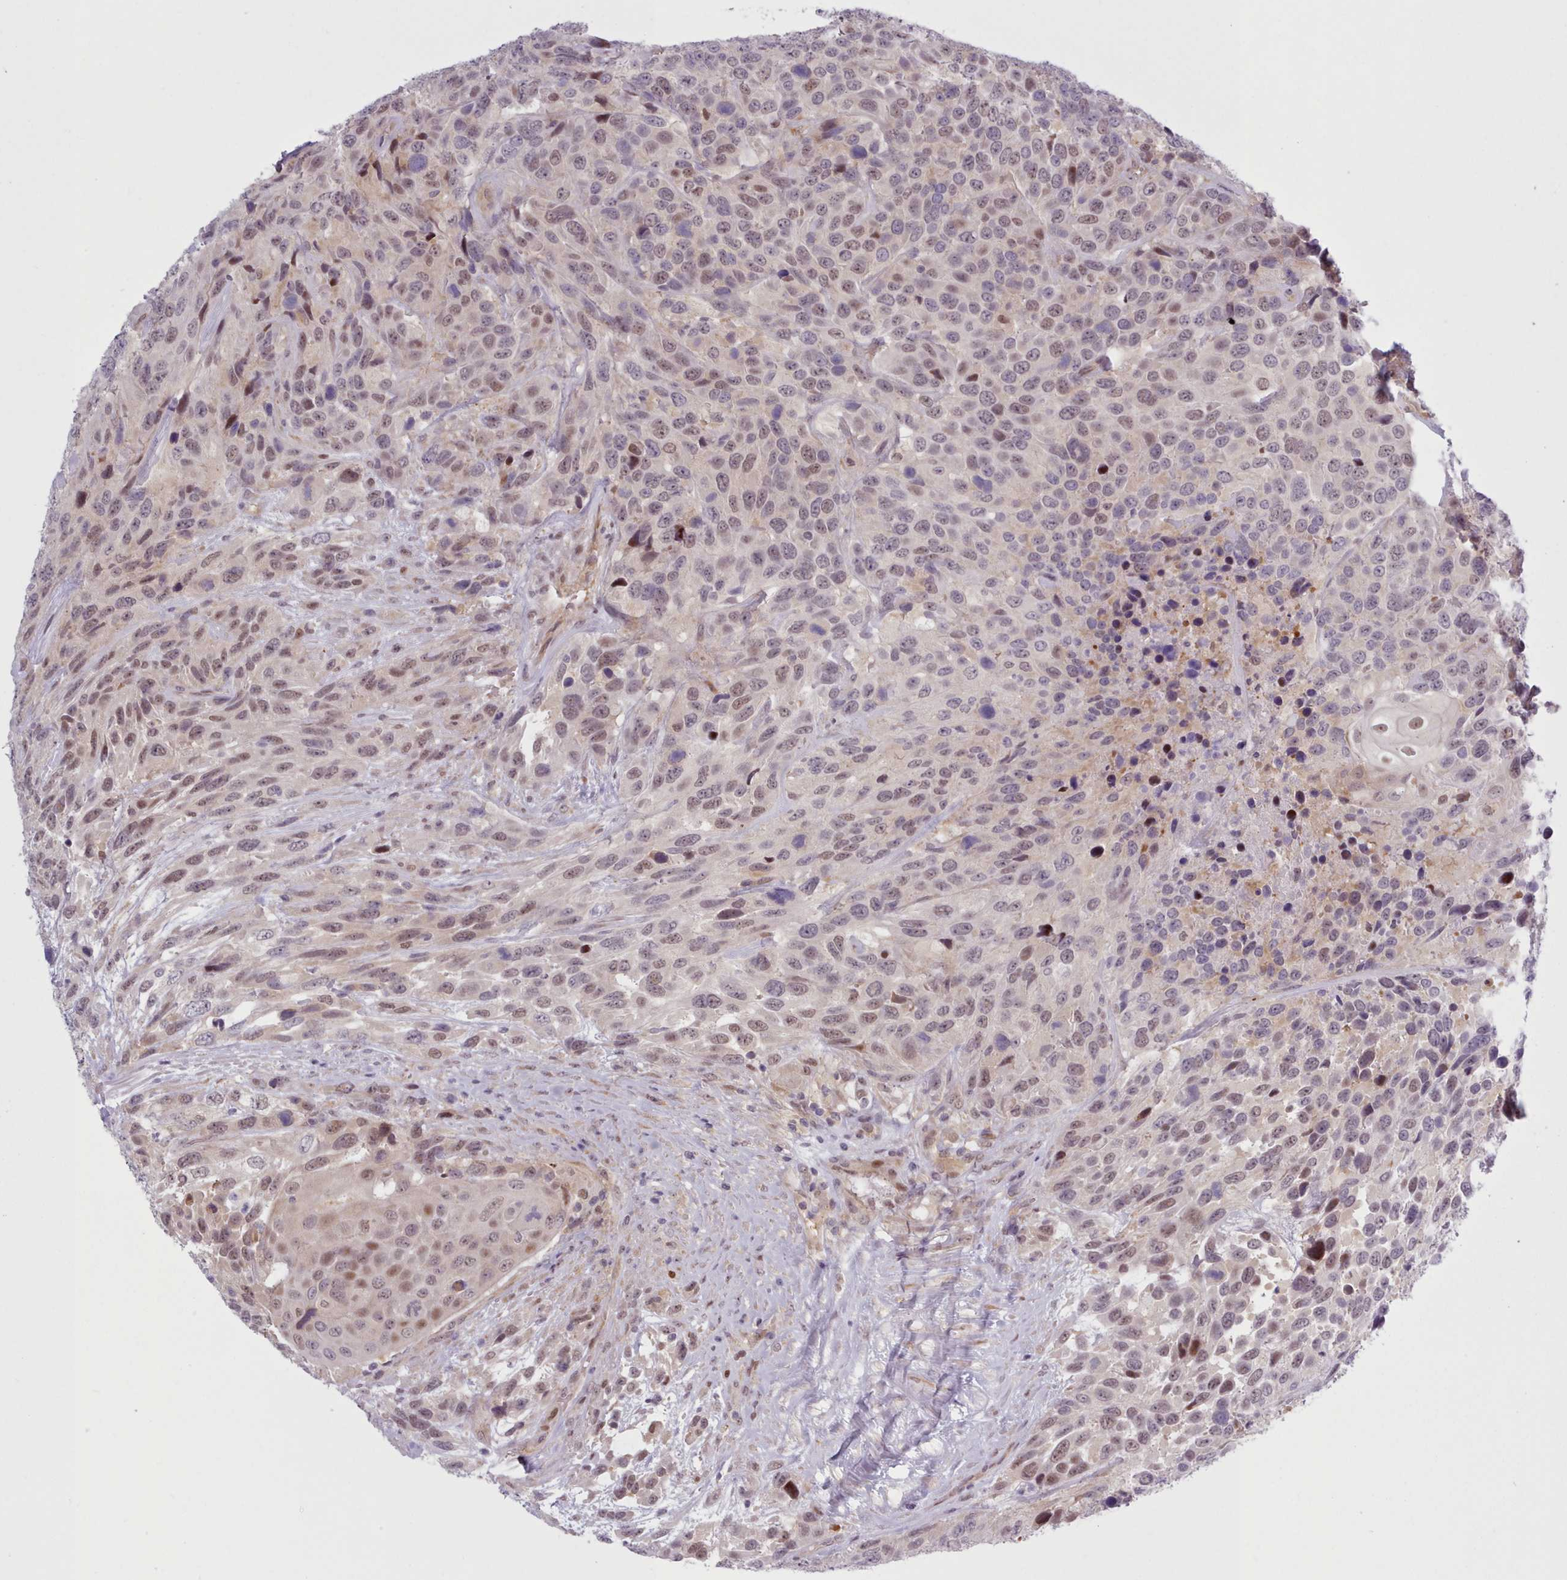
{"staining": {"intensity": "moderate", "quantity": "<25%", "location": "nuclear"}, "tissue": "urothelial cancer", "cell_type": "Tumor cells", "image_type": "cancer", "snomed": [{"axis": "morphology", "description": "Urothelial carcinoma, High grade"}, {"axis": "topography", "description": "Urinary bladder"}], "caption": "Moderate nuclear expression is seen in approximately <25% of tumor cells in urothelial carcinoma (high-grade).", "gene": "KBTBD7", "patient": {"sex": "female", "age": 70}}